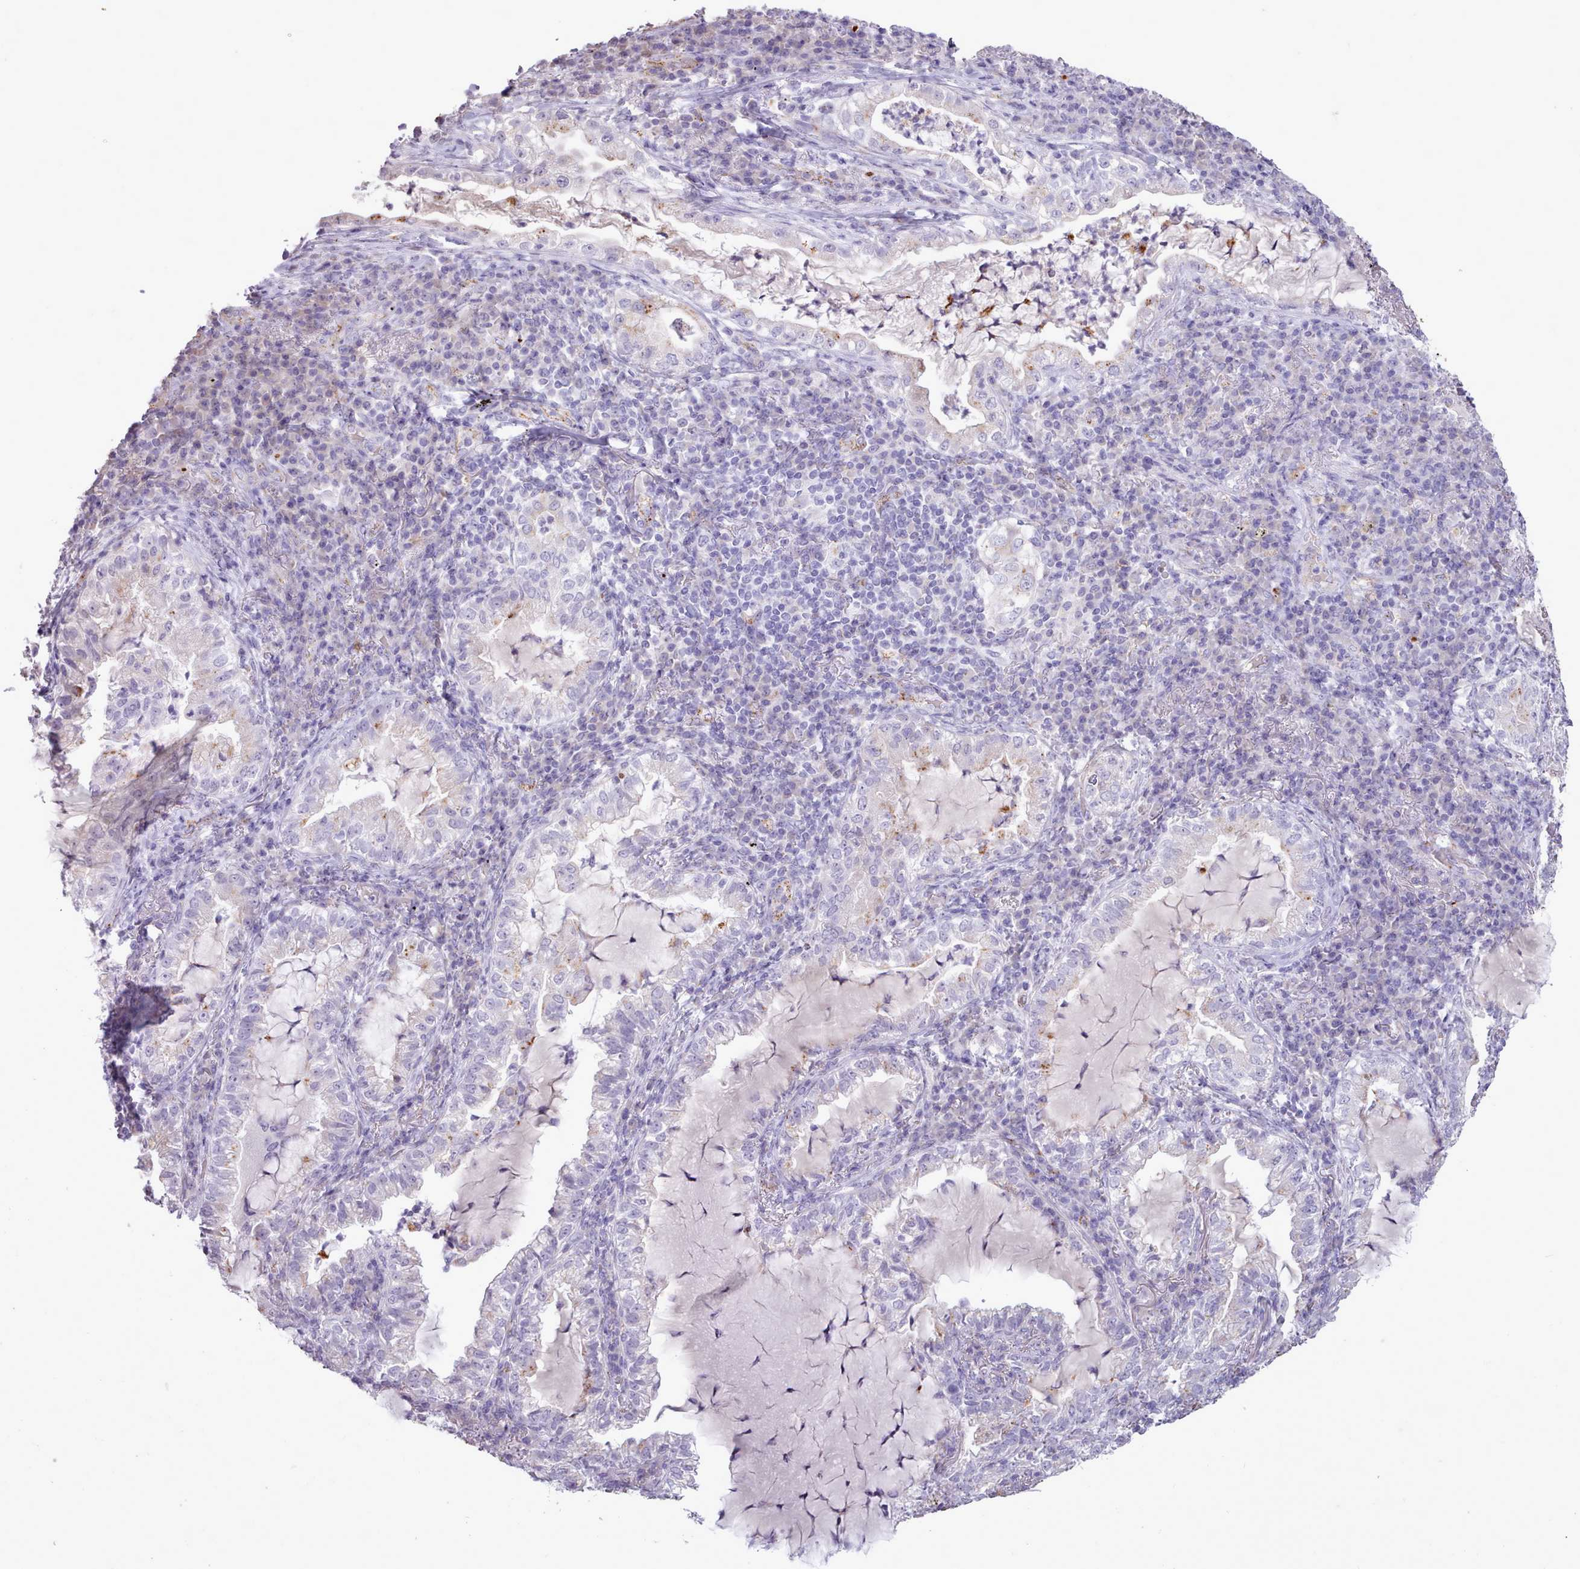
{"staining": {"intensity": "weak", "quantity": "<25%", "location": "cytoplasmic/membranous"}, "tissue": "lung cancer", "cell_type": "Tumor cells", "image_type": "cancer", "snomed": [{"axis": "morphology", "description": "Adenocarcinoma, NOS"}, {"axis": "topography", "description": "Lung"}], "caption": "This histopathology image is of lung adenocarcinoma stained with immunohistochemistry to label a protein in brown with the nuclei are counter-stained blue. There is no expression in tumor cells.", "gene": "ATRAID", "patient": {"sex": "female", "age": 73}}